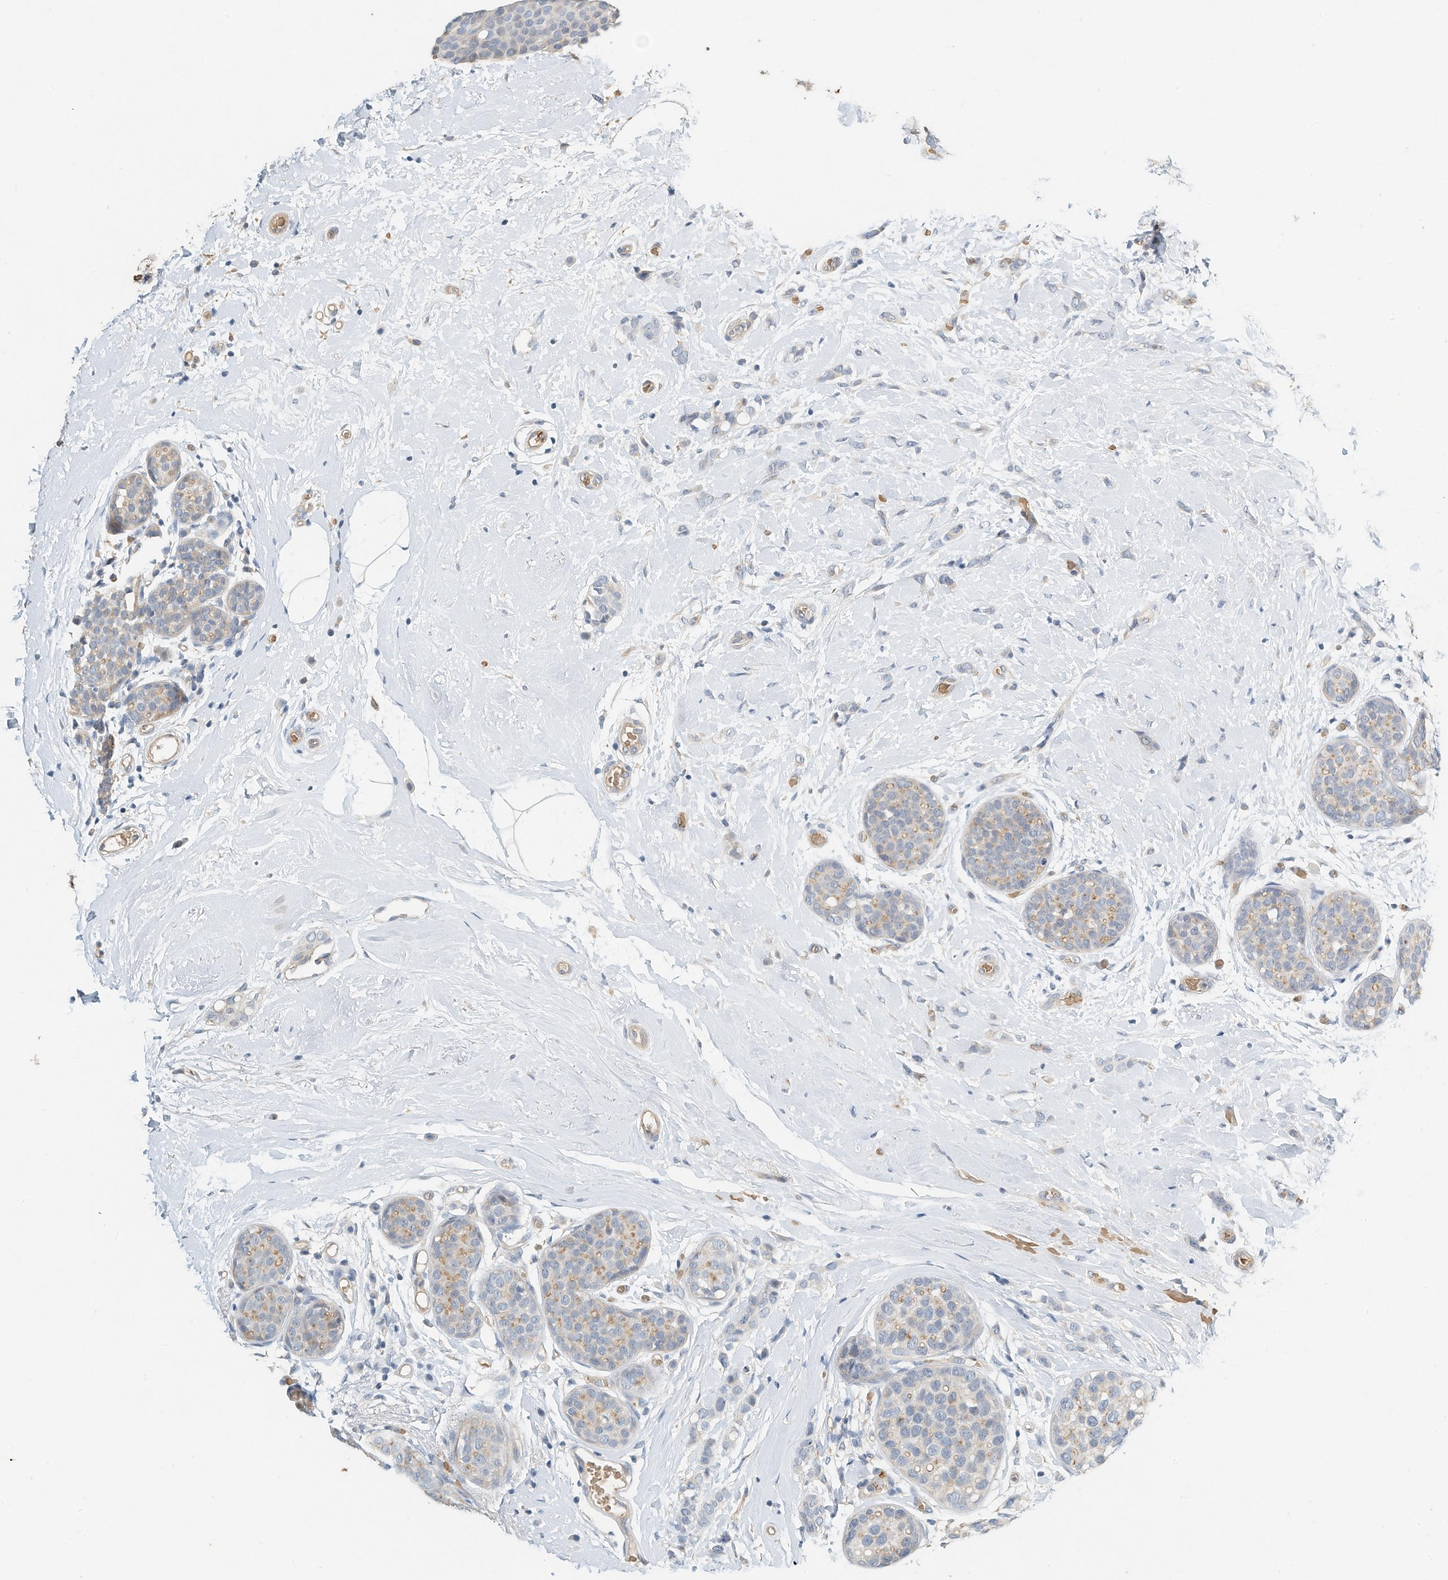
{"staining": {"intensity": "negative", "quantity": "none", "location": "none"}, "tissue": "breast cancer", "cell_type": "Tumor cells", "image_type": "cancer", "snomed": [{"axis": "morphology", "description": "Lobular carcinoma, in situ"}, {"axis": "morphology", "description": "Lobular carcinoma"}, {"axis": "topography", "description": "Breast"}], "caption": "This is an IHC histopathology image of breast cancer. There is no staining in tumor cells.", "gene": "RCAN3", "patient": {"sex": "female", "age": 41}}